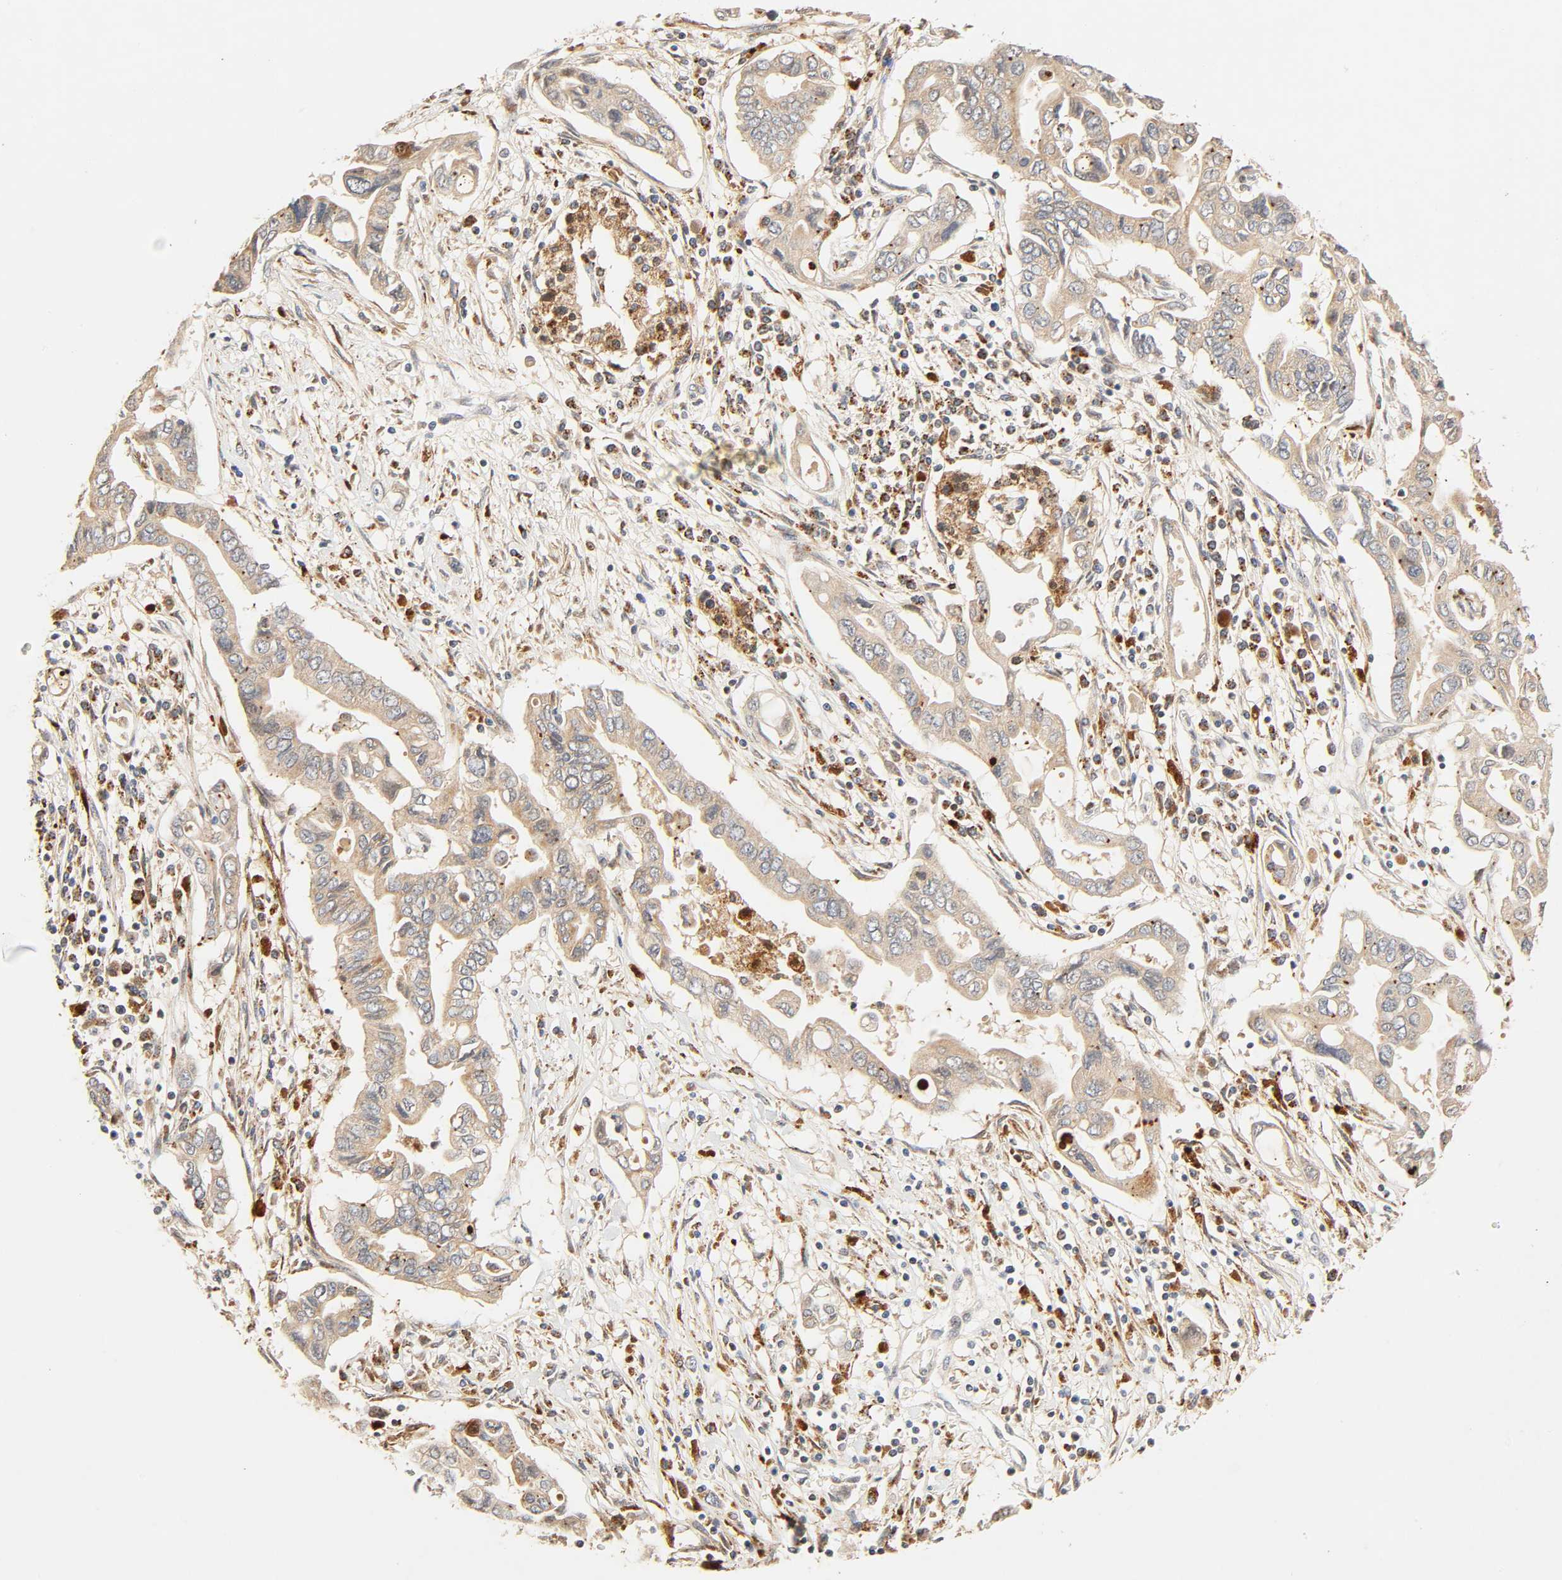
{"staining": {"intensity": "moderate", "quantity": ">75%", "location": "cytoplasmic/membranous"}, "tissue": "pancreatic cancer", "cell_type": "Tumor cells", "image_type": "cancer", "snomed": [{"axis": "morphology", "description": "Adenocarcinoma, NOS"}, {"axis": "topography", "description": "Pancreas"}], "caption": "Human adenocarcinoma (pancreatic) stained with a protein marker exhibits moderate staining in tumor cells.", "gene": "MAPK6", "patient": {"sex": "female", "age": 57}}